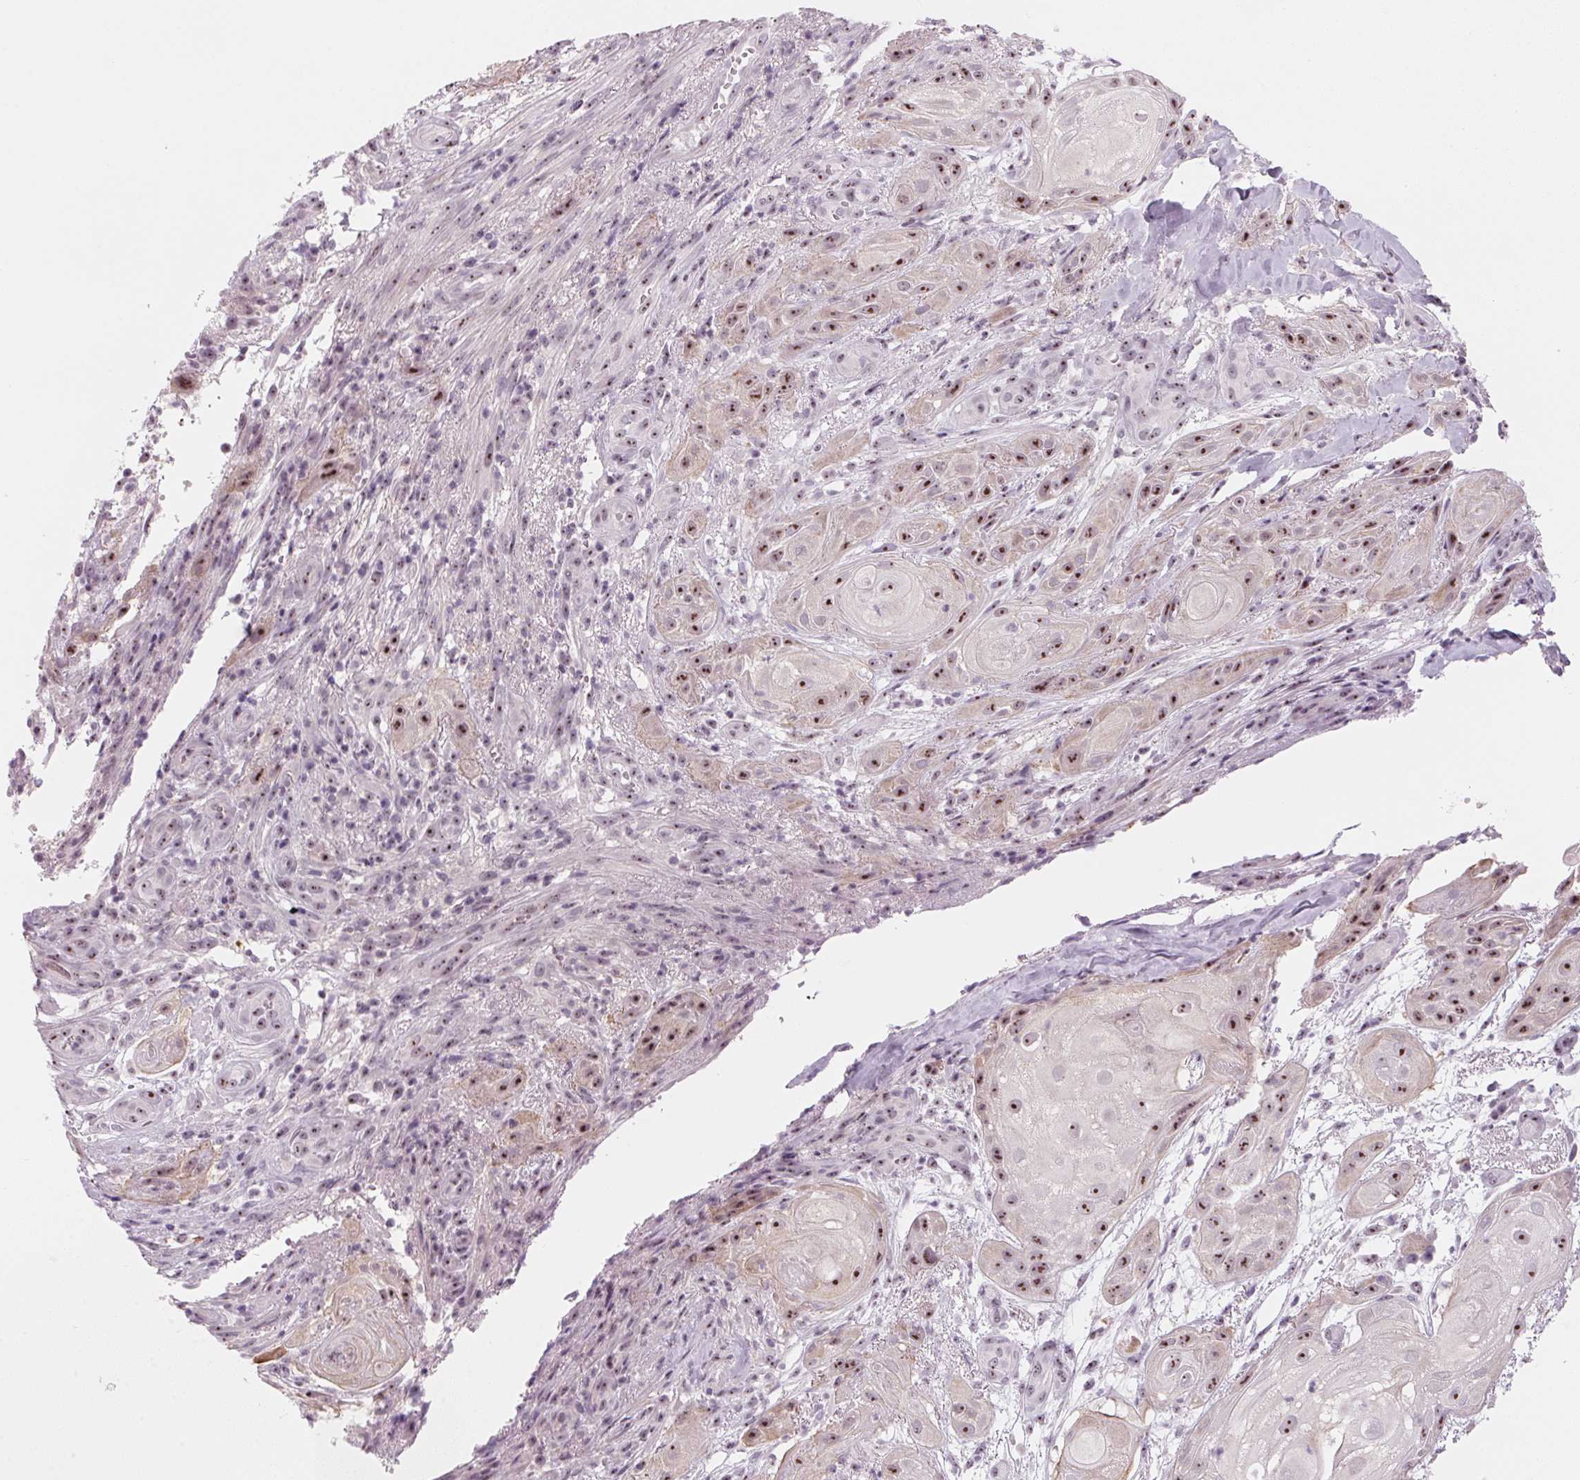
{"staining": {"intensity": "moderate", "quantity": ">75%", "location": "nuclear"}, "tissue": "skin cancer", "cell_type": "Tumor cells", "image_type": "cancer", "snomed": [{"axis": "morphology", "description": "Squamous cell carcinoma, NOS"}, {"axis": "topography", "description": "Skin"}], "caption": "Immunohistochemical staining of human squamous cell carcinoma (skin) shows moderate nuclear protein staining in about >75% of tumor cells.", "gene": "DNTTIP2", "patient": {"sex": "male", "age": 62}}